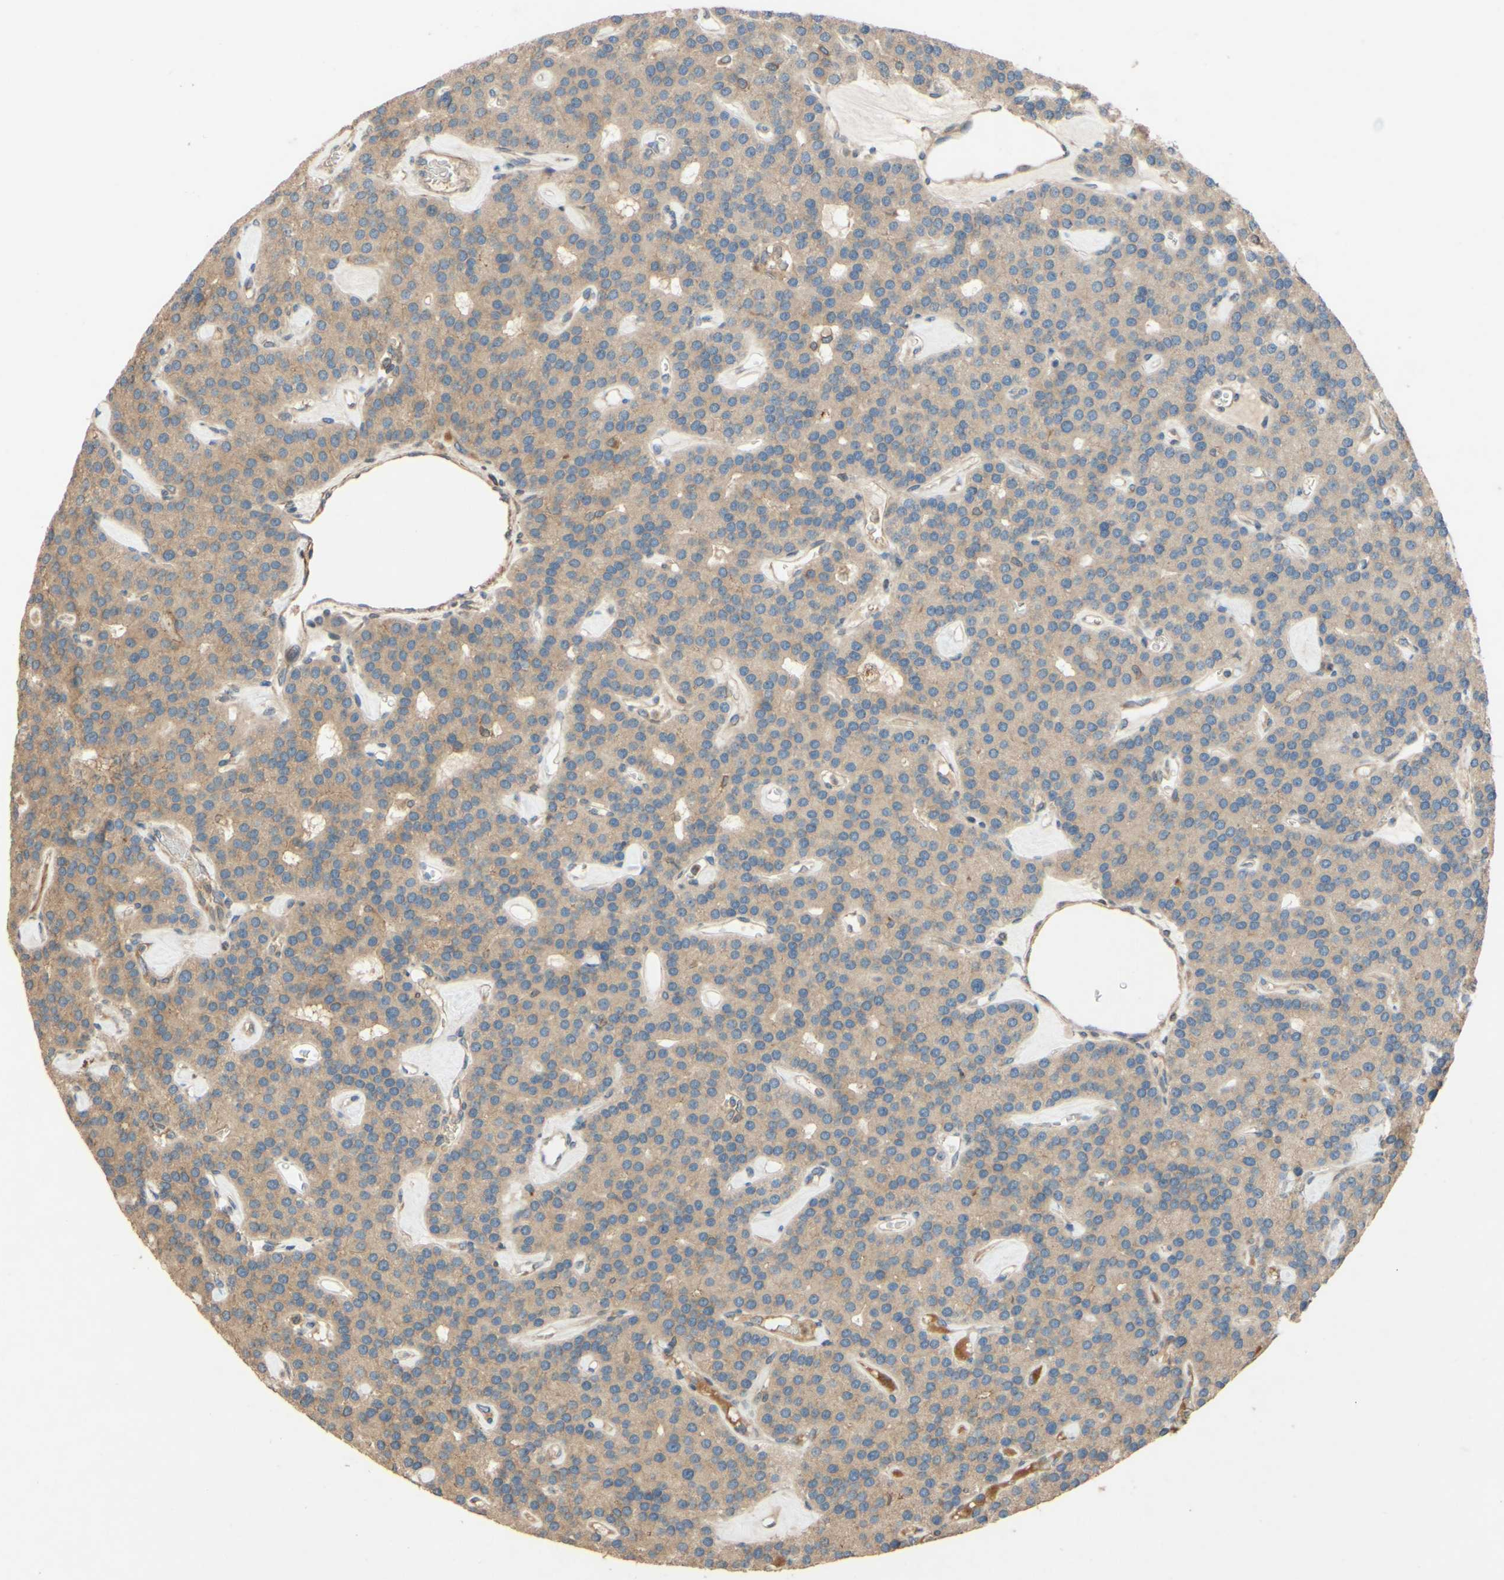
{"staining": {"intensity": "weak", "quantity": ">75%", "location": "cytoplasmic/membranous"}, "tissue": "parathyroid gland", "cell_type": "Glandular cells", "image_type": "normal", "snomed": [{"axis": "morphology", "description": "Normal tissue, NOS"}, {"axis": "morphology", "description": "Adenoma, NOS"}, {"axis": "topography", "description": "Parathyroid gland"}], "caption": "This photomicrograph demonstrates immunohistochemistry staining of unremarkable parathyroid gland, with low weak cytoplasmic/membranous staining in about >75% of glandular cells.", "gene": "PTPRU", "patient": {"sex": "female", "age": 86}}